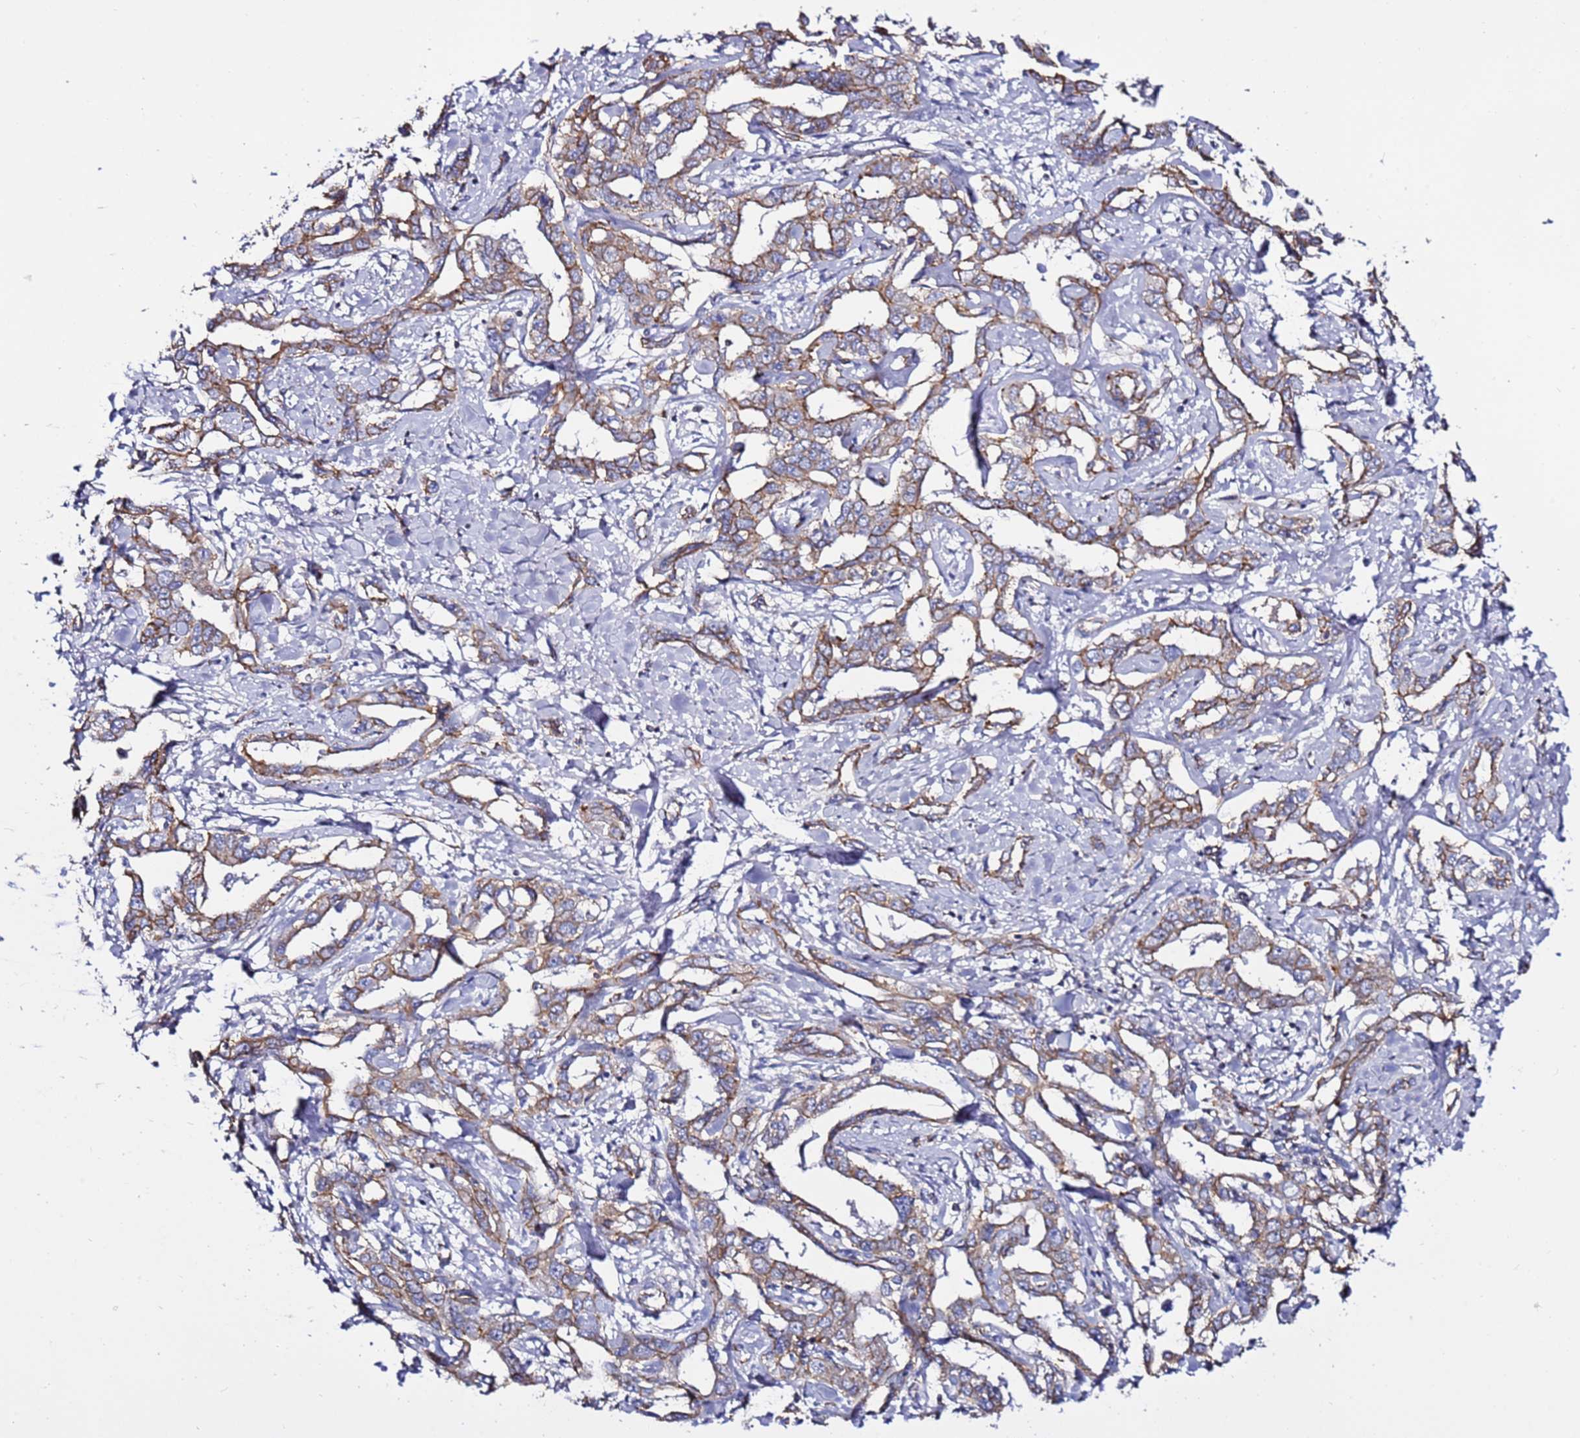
{"staining": {"intensity": "moderate", "quantity": ">75%", "location": "cytoplasmic/membranous"}, "tissue": "liver cancer", "cell_type": "Tumor cells", "image_type": "cancer", "snomed": [{"axis": "morphology", "description": "Cholangiocarcinoma"}, {"axis": "topography", "description": "Liver"}], "caption": "Brown immunohistochemical staining in human liver cholangiocarcinoma reveals moderate cytoplasmic/membranous staining in approximately >75% of tumor cells.", "gene": "TENM3", "patient": {"sex": "male", "age": 59}}